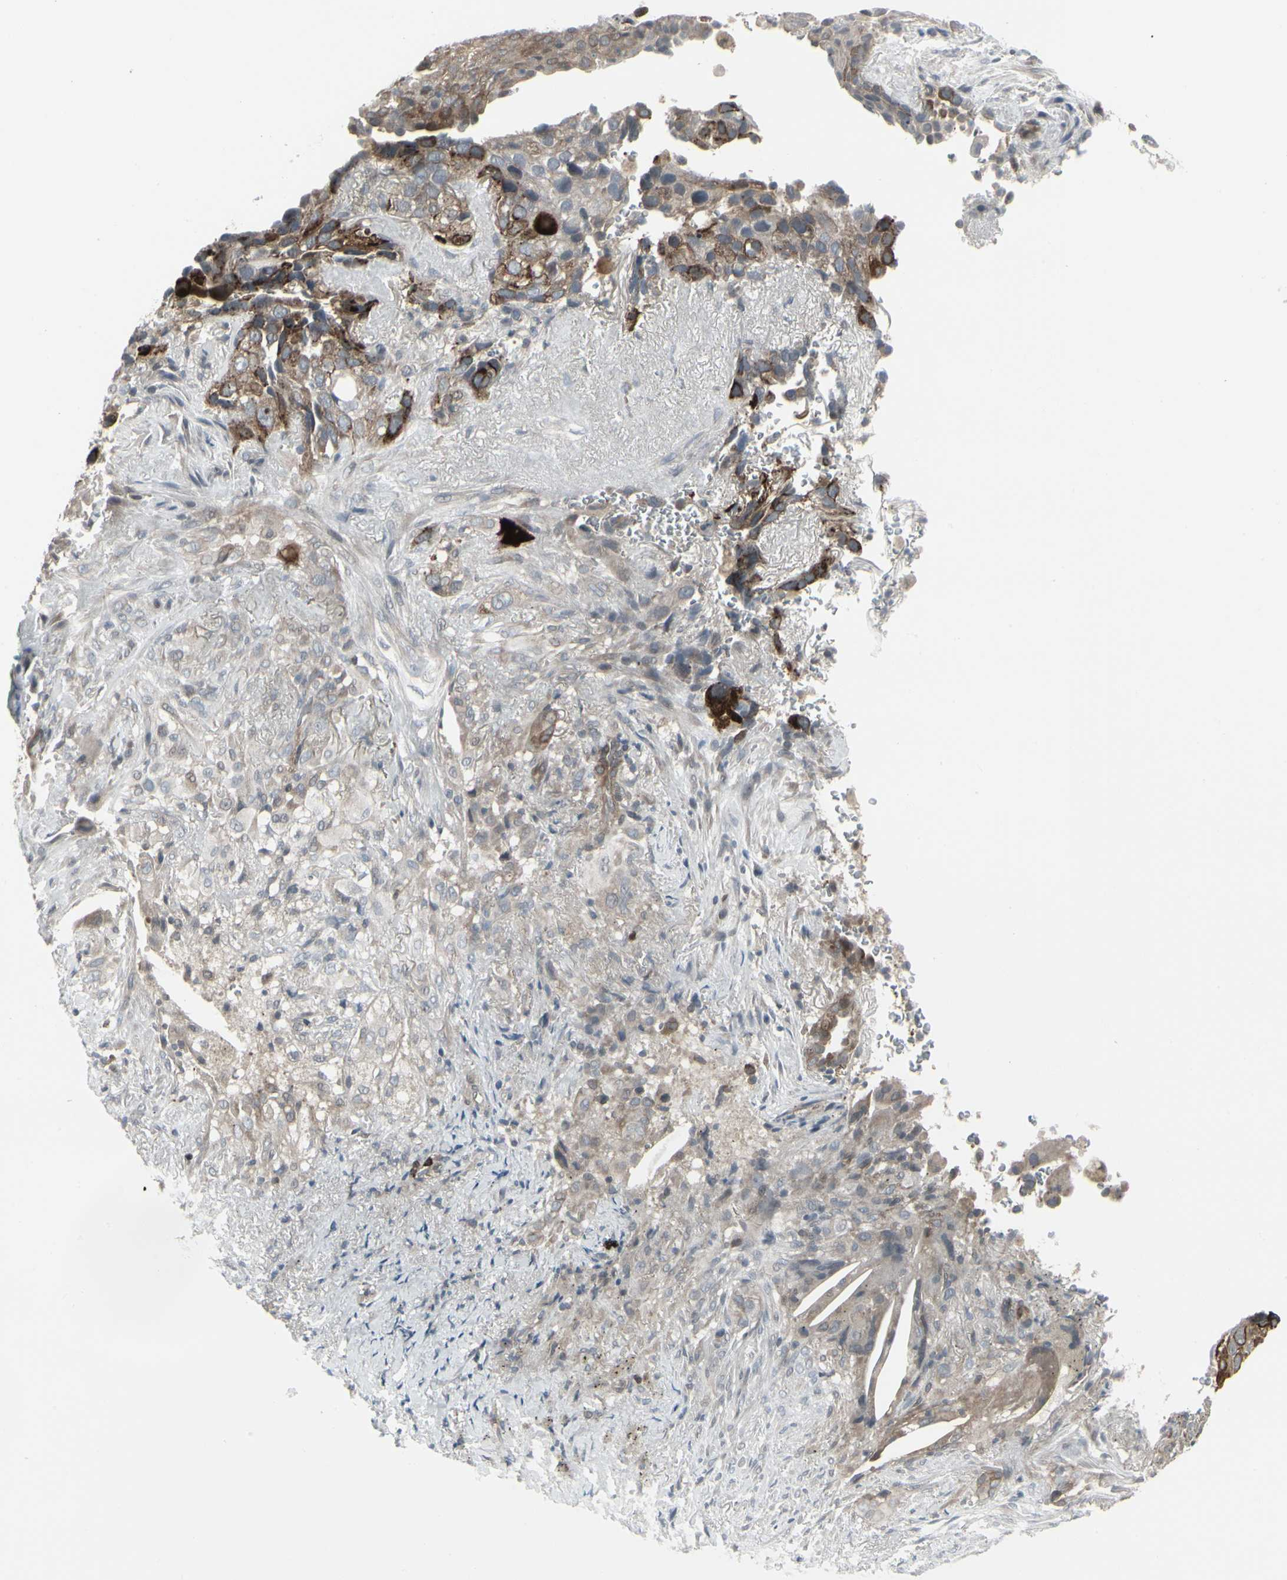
{"staining": {"intensity": "moderate", "quantity": "25%-75%", "location": "cytoplasmic/membranous"}, "tissue": "lung cancer", "cell_type": "Tumor cells", "image_type": "cancer", "snomed": [{"axis": "morphology", "description": "Squamous cell carcinoma, NOS"}, {"axis": "topography", "description": "Lung"}], "caption": "Immunohistochemistry (IHC) photomicrograph of squamous cell carcinoma (lung) stained for a protein (brown), which demonstrates medium levels of moderate cytoplasmic/membranous positivity in approximately 25%-75% of tumor cells.", "gene": "IGFBP6", "patient": {"sex": "male", "age": 54}}